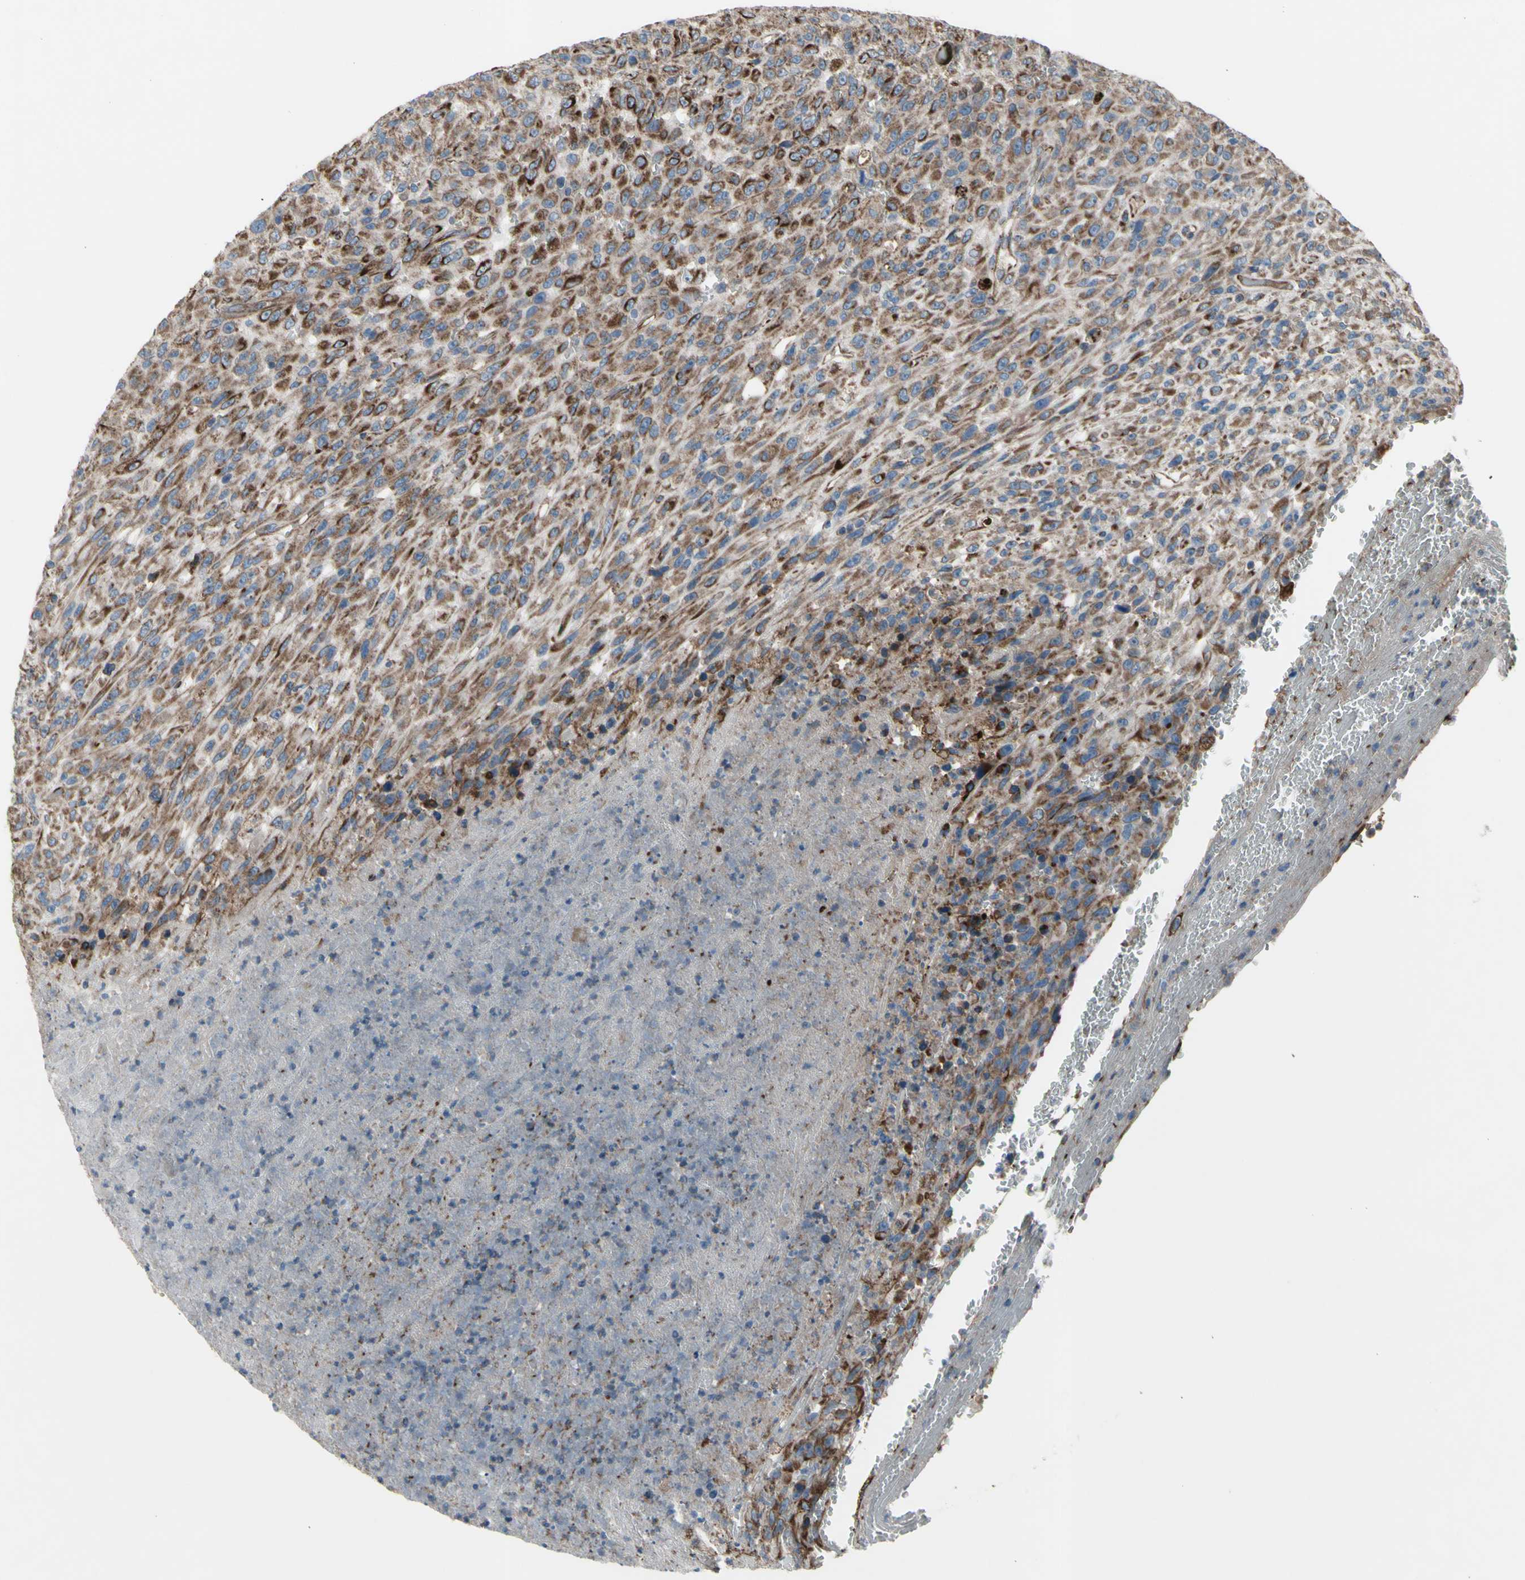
{"staining": {"intensity": "moderate", "quantity": ">75%", "location": "cytoplasmic/membranous"}, "tissue": "urothelial cancer", "cell_type": "Tumor cells", "image_type": "cancer", "snomed": [{"axis": "morphology", "description": "Urothelial carcinoma, High grade"}, {"axis": "topography", "description": "Urinary bladder"}], "caption": "Urothelial carcinoma (high-grade) stained for a protein exhibits moderate cytoplasmic/membranous positivity in tumor cells.", "gene": "EMC7", "patient": {"sex": "male", "age": 66}}